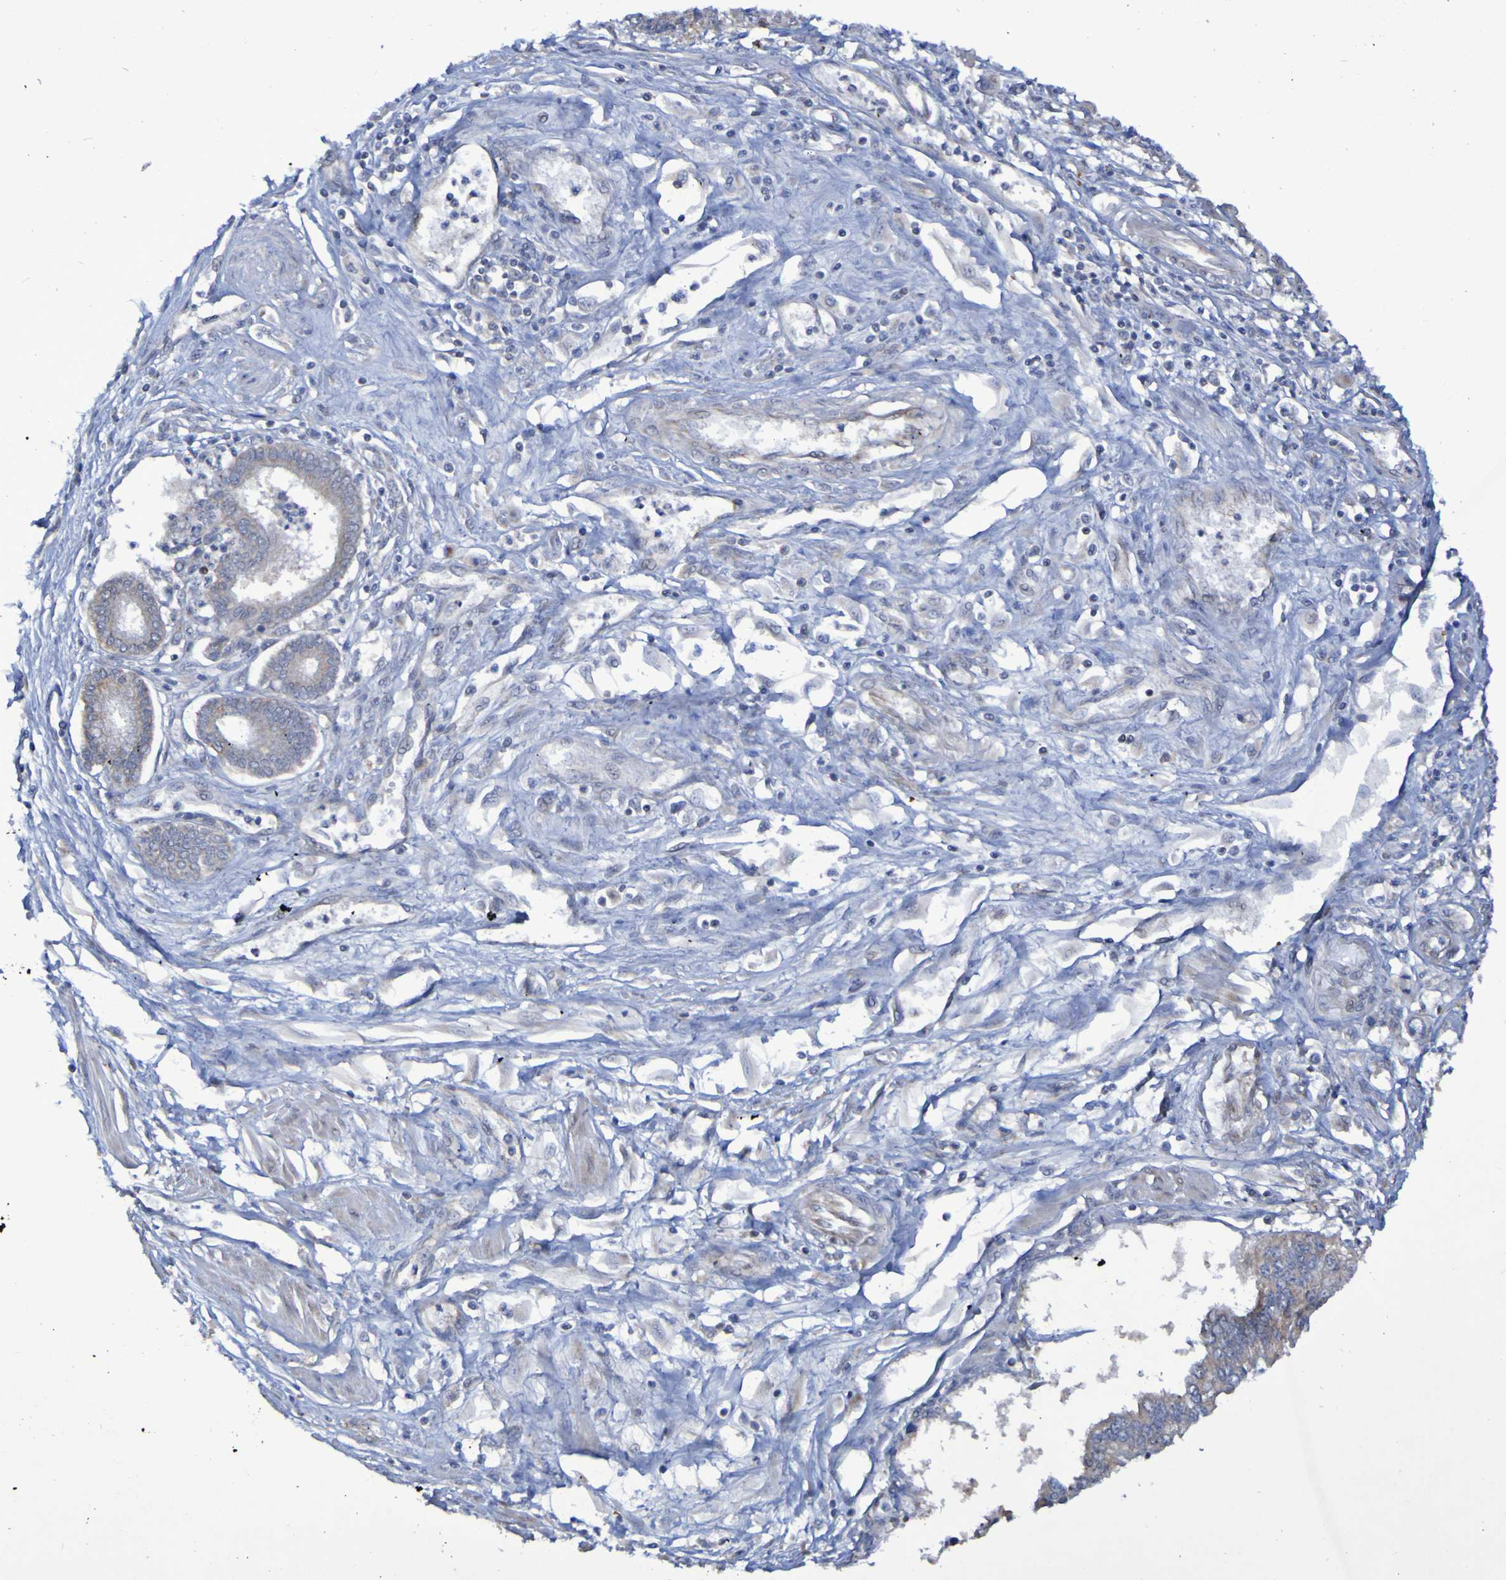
{"staining": {"intensity": "weak", "quantity": ">75%", "location": "cytoplasmic/membranous"}, "tissue": "pancreatic cancer", "cell_type": "Tumor cells", "image_type": "cancer", "snomed": [{"axis": "morphology", "description": "Adenocarcinoma, NOS"}, {"axis": "topography", "description": "Pancreas"}], "caption": "An image of pancreatic cancer (adenocarcinoma) stained for a protein shows weak cytoplasmic/membranous brown staining in tumor cells.", "gene": "LMBRD2", "patient": {"sex": "male", "age": 56}}